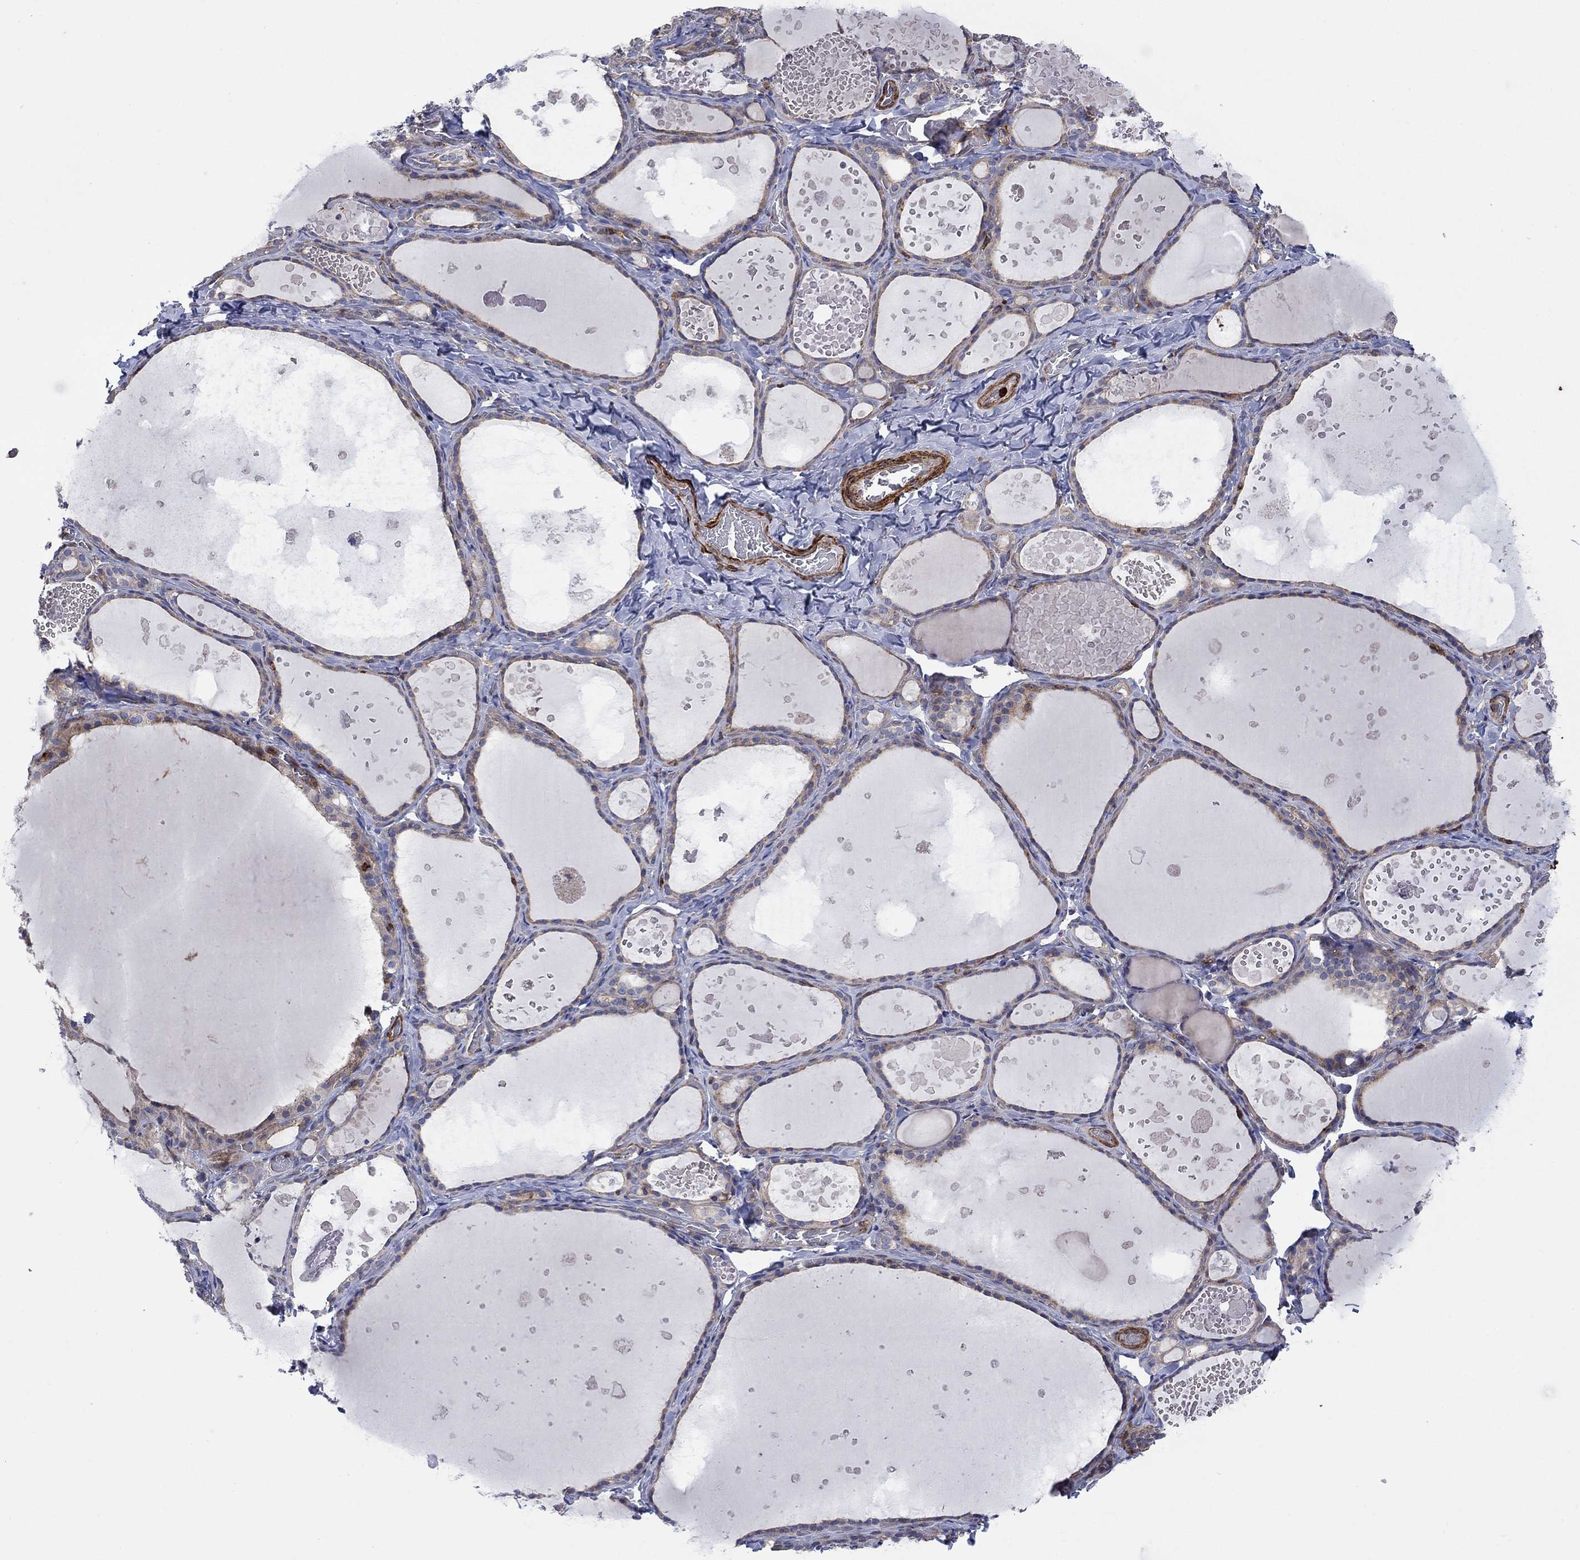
{"staining": {"intensity": "weak", "quantity": ">75%", "location": "cytoplasmic/membranous"}, "tissue": "thyroid gland", "cell_type": "Glandular cells", "image_type": "normal", "snomed": [{"axis": "morphology", "description": "Normal tissue, NOS"}, {"axis": "topography", "description": "Thyroid gland"}], "caption": "This image demonstrates immunohistochemistry (IHC) staining of normal human thyroid gland, with low weak cytoplasmic/membranous positivity in approximately >75% of glandular cells.", "gene": "PAG1", "patient": {"sex": "female", "age": 56}}